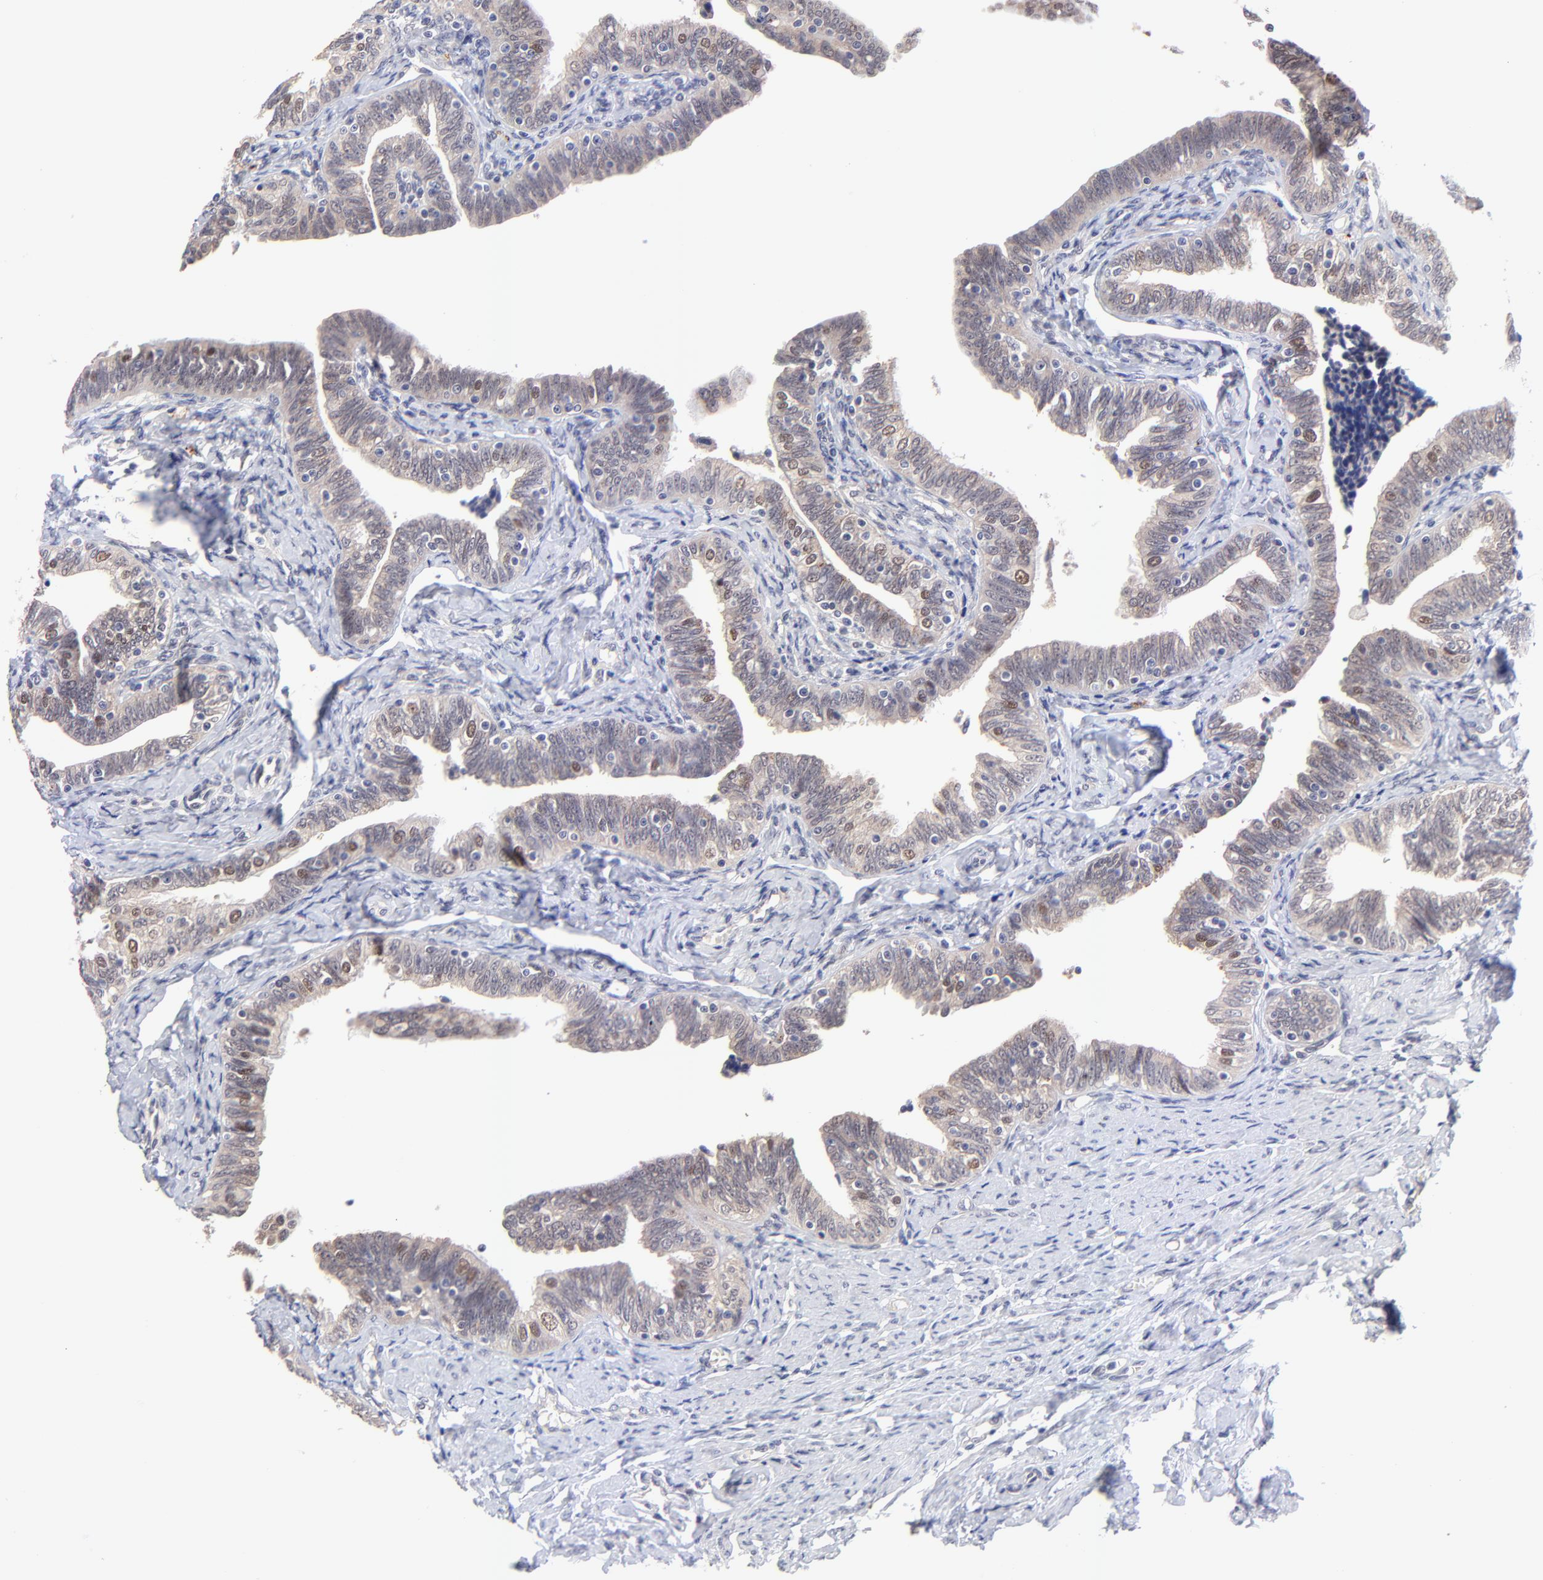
{"staining": {"intensity": "moderate", "quantity": "<25%", "location": "nuclear"}, "tissue": "fallopian tube", "cell_type": "Glandular cells", "image_type": "normal", "snomed": [{"axis": "morphology", "description": "Normal tissue, NOS"}, {"axis": "topography", "description": "Fallopian tube"}, {"axis": "topography", "description": "Ovary"}], "caption": "Moderate nuclear protein expression is appreciated in about <25% of glandular cells in fallopian tube. (Stains: DAB (3,3'-diaminobenzidine) in brown, nuclei in blue, Microscopy: brightfield microscopy at high magnification).", "gene": "ZNF747", "patient": {"sex": "female", "age": 69}}